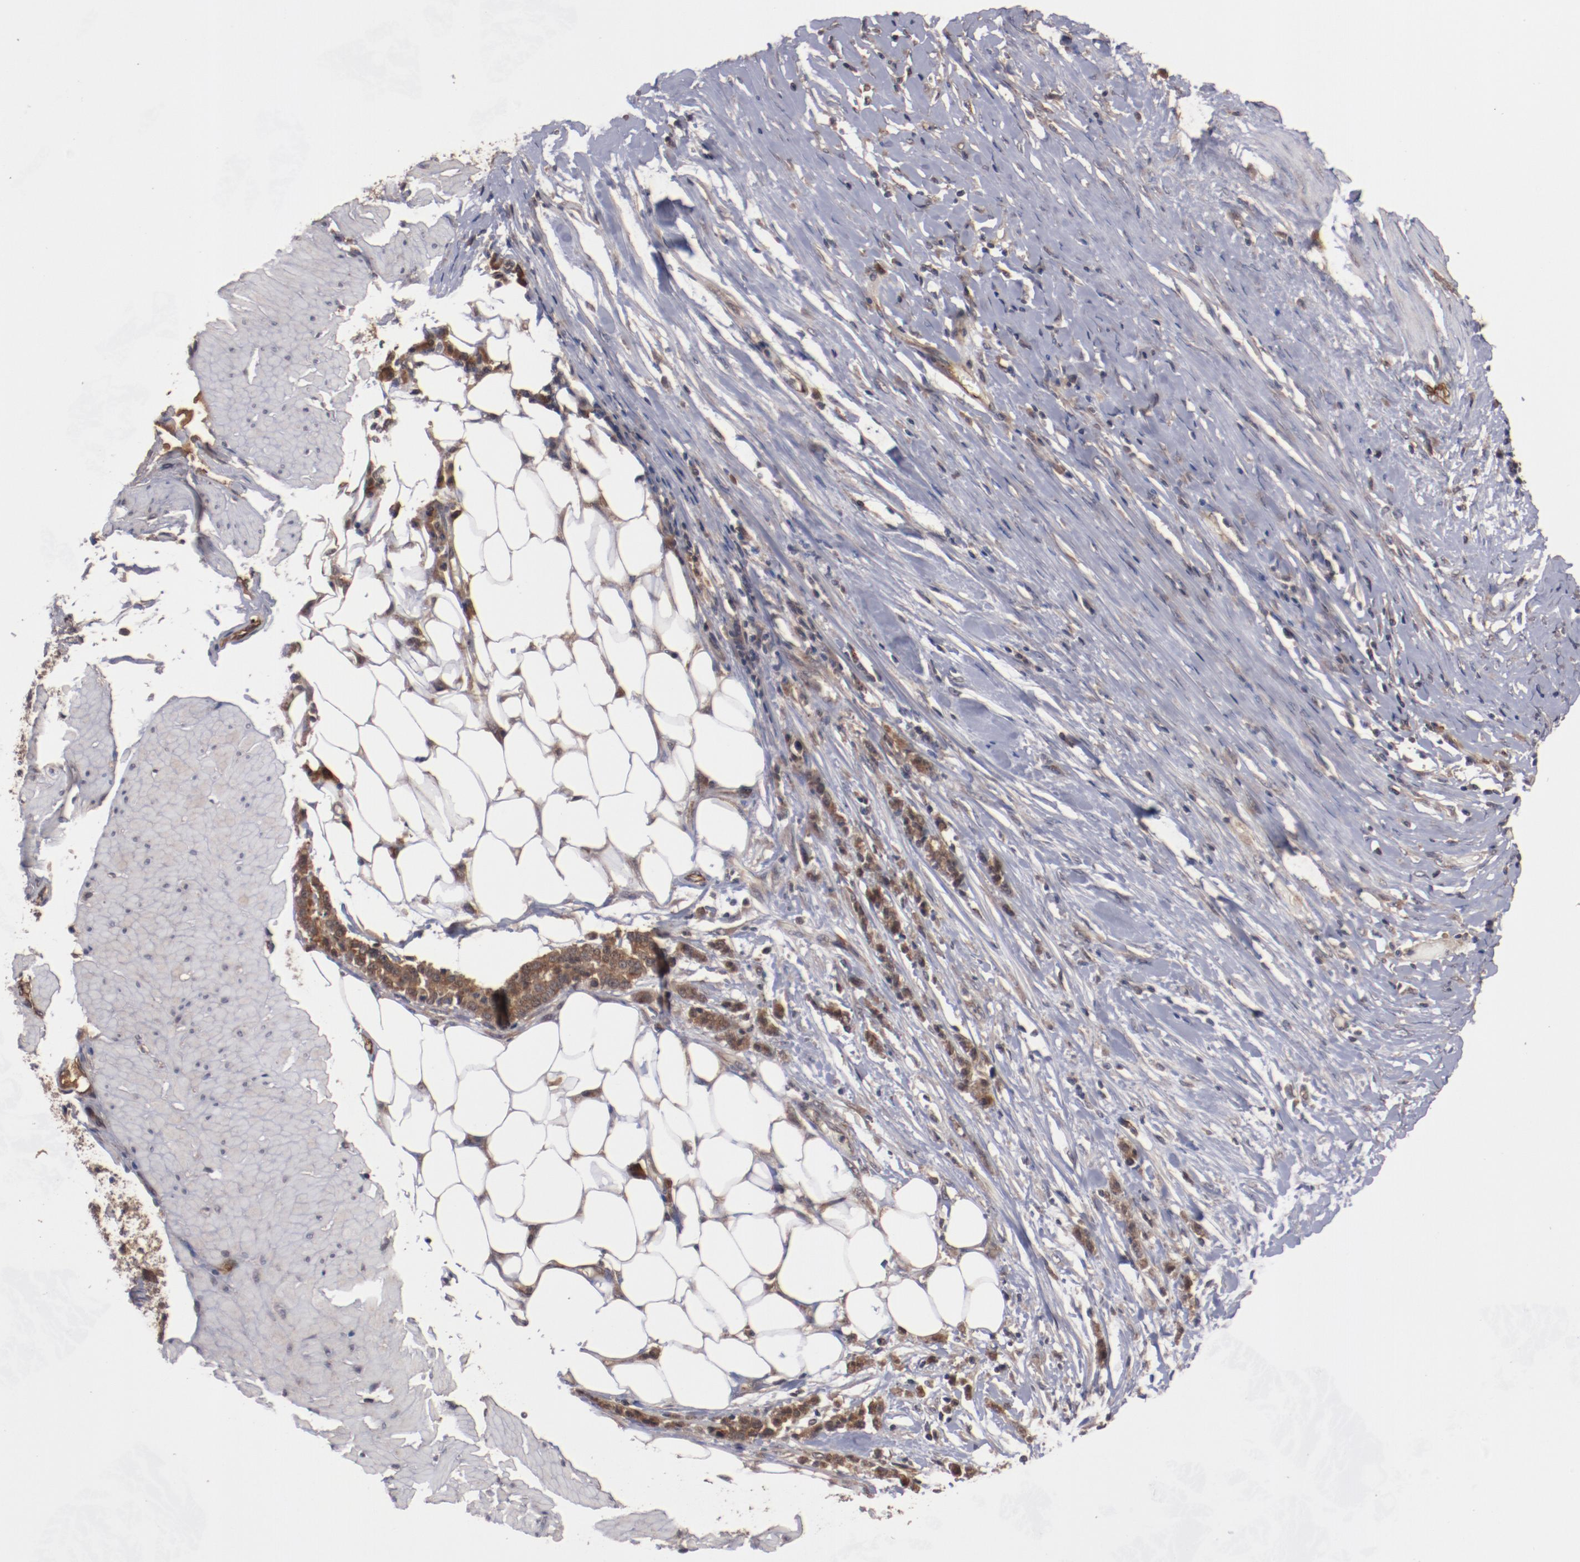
{"staining": {"intensity": "strong", "quantity": ">75%", "location": "cytoplasmic/membranous"}, "tissue": "stomach cancer", "cell_type": "Tumor cells", "image_type": "cancer", "snomed": [{"axis": "morphology", "description": "Adenocarcinoma, NOS"}, {"axis": "topography", "description": "Stomach, lower"}], "caption": "Protein staining reveals strong cytoplasmic/membranous staining in approximately >75% of tumor cells in stomach adenocarcinoma. (DAB (3,3'-diaminobenzidine) = brown stain, brightfield microscopy at high magnification).", "gene": "TENM1", "patient": {"sex": "male", "age": 88}}